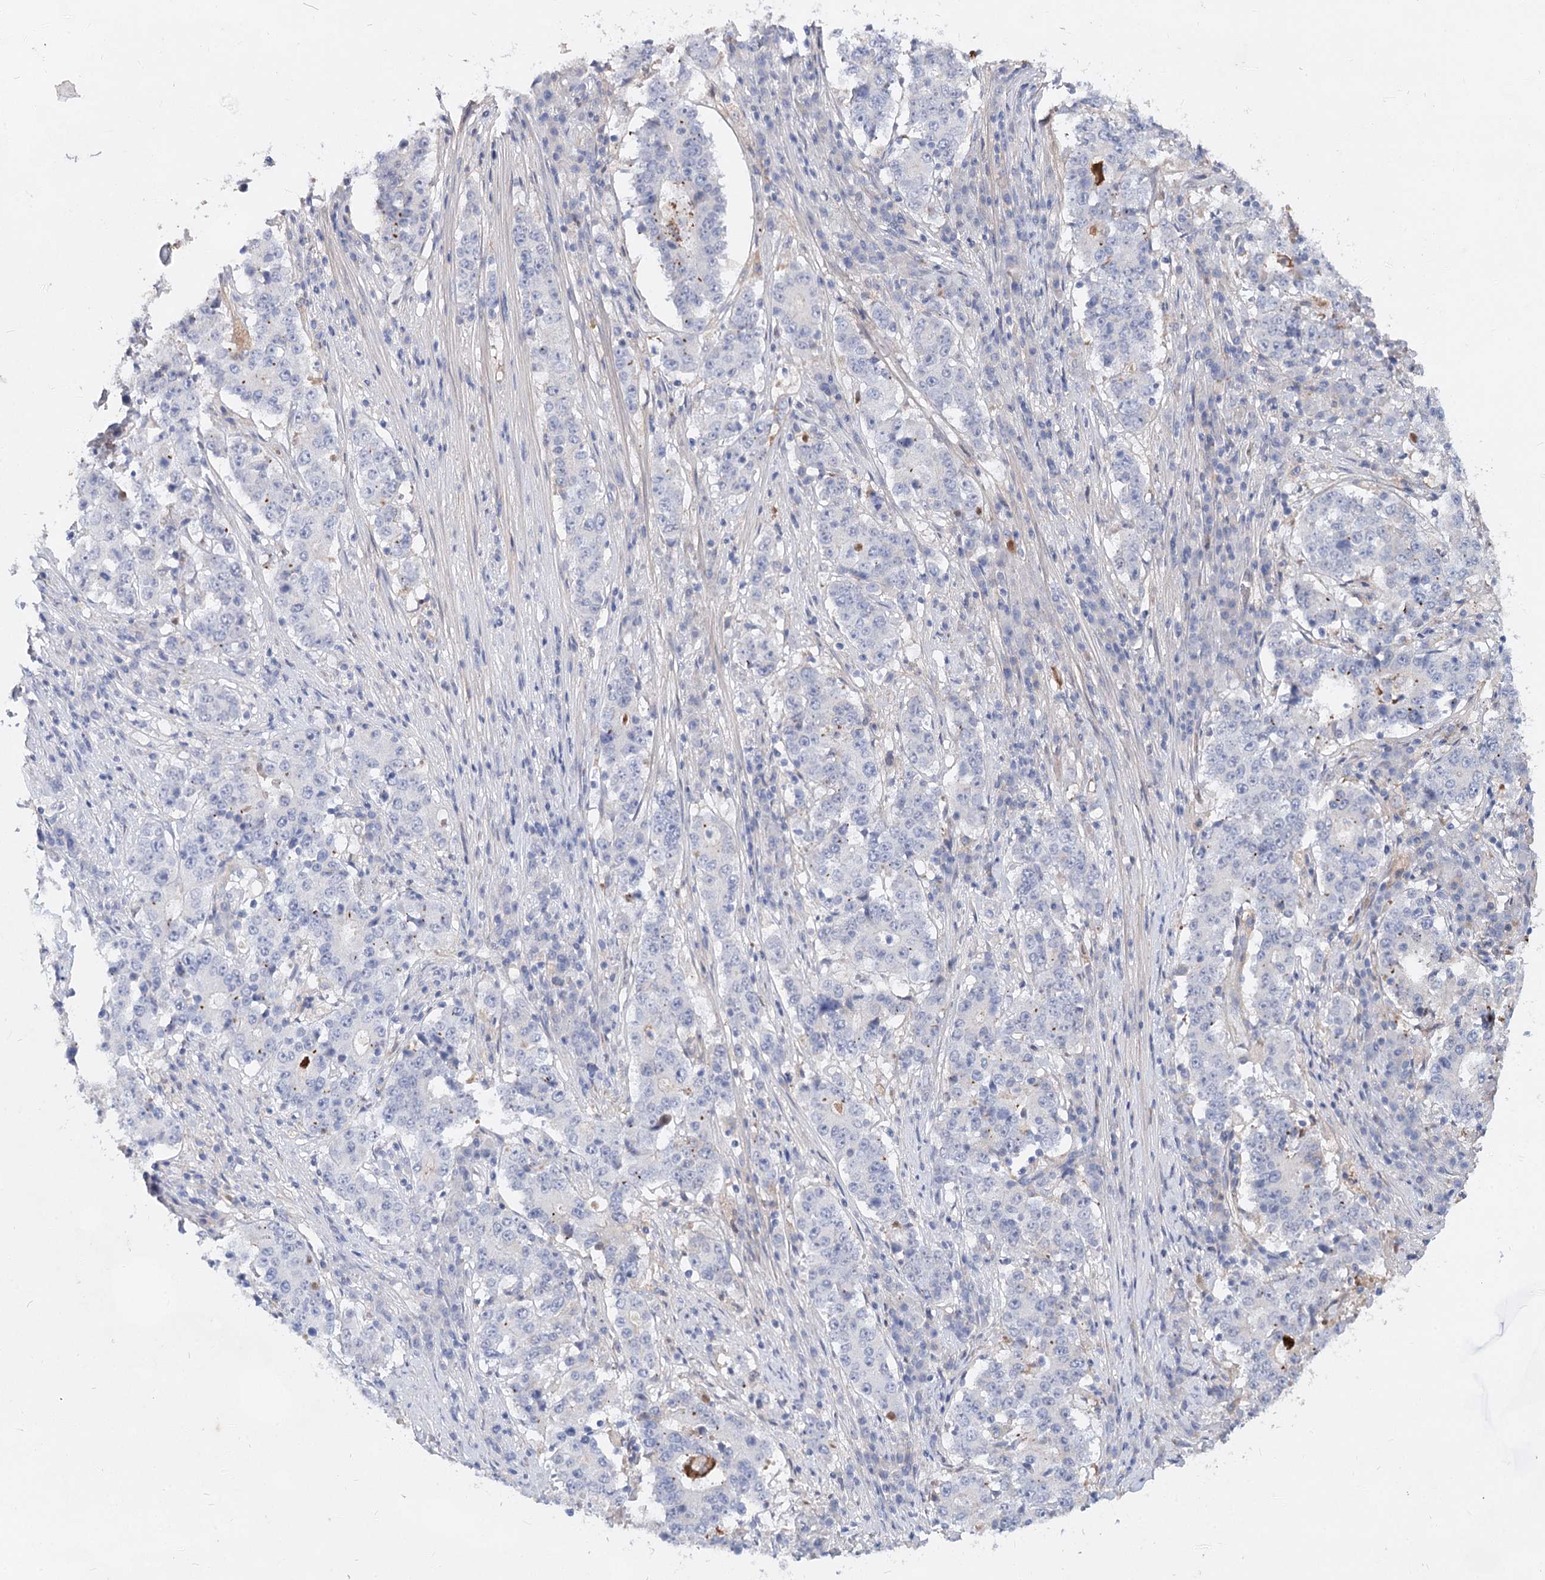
{"staining": {"intensity": "negative", "quantity": "none", "location": "none"}, "tissue": "stomach cancer", "cell_type": "Tumor cells", "image_type": "cancer", "snomed": [{"axis": "morphology", "description": "Adenocarcinoma, NOS"}, {"axis": "topography", "description": "Stomach"}], "caption": "Immunohistochemistry of human stomach adenocarcinoma reveals no staining in tumor cells. (DAB immunohistochemistry (IHC), high magnification).", "gene": "TASOR2", "patient": {"sex": "male", "age": 59}}